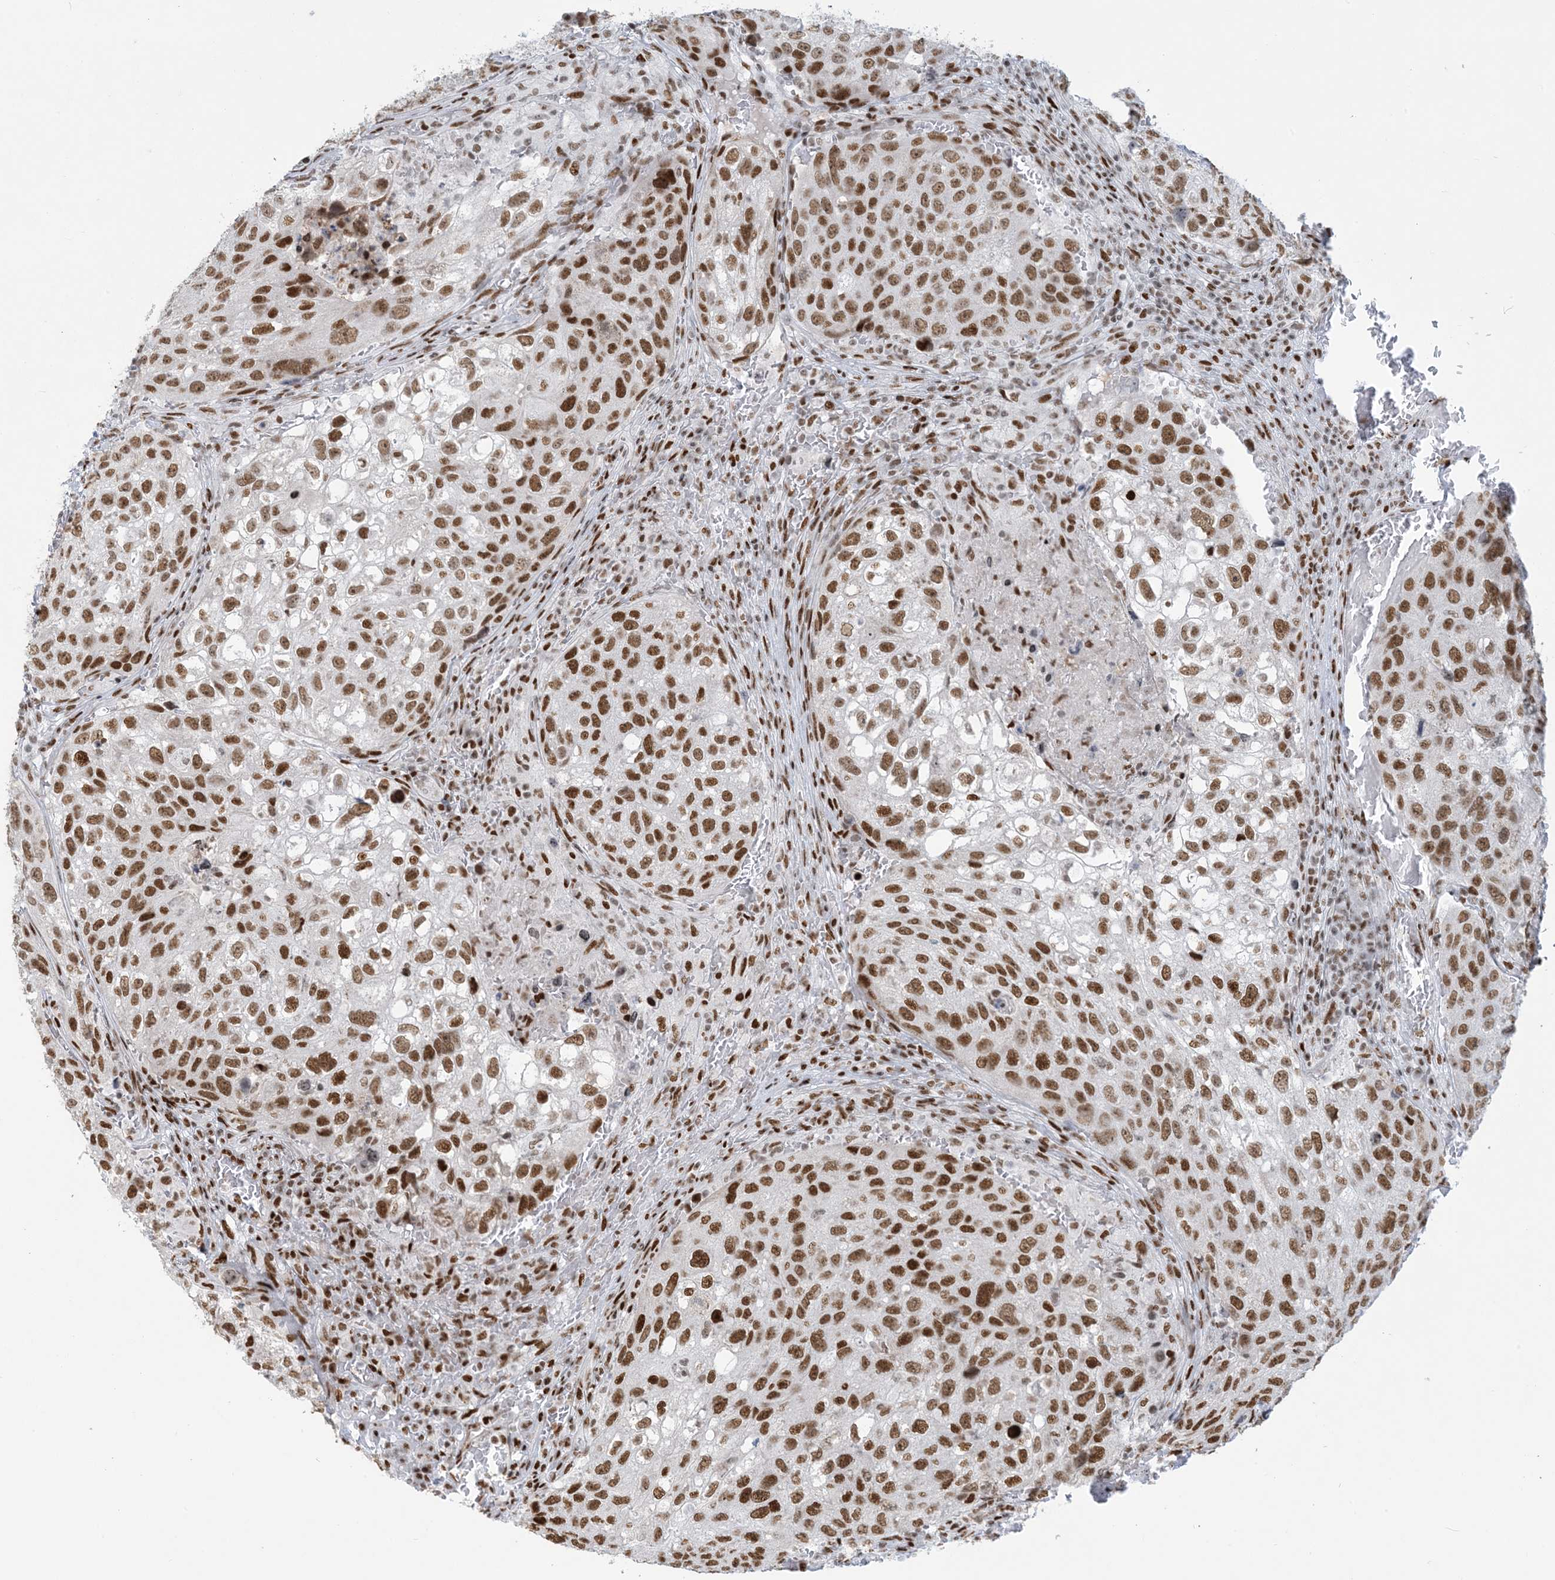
{"staining": {"intensity": "strong", "quantity": ">75%", "location": "nuclear"}, "tissue": "urothelial cancer", "cell_type": "Tumor cells", "image_type": "cancer", "snomed": [{"axis": "morphology", "description": "Urothelial carcinoma, High grade"}, {"axis": "topography", "description": "Lymph node"}, {"axis": "topography", "description": "Urinary bladder"}], "caption": "Tumor cells reveal high levels of strong nuclear staining in about >75% of cells in human high-grade urothelial carcinoma. (IHC, brightfield microscopy, high magnification).", "gene": "STAG1", "patient": {"sex": "male", "age": 51}}